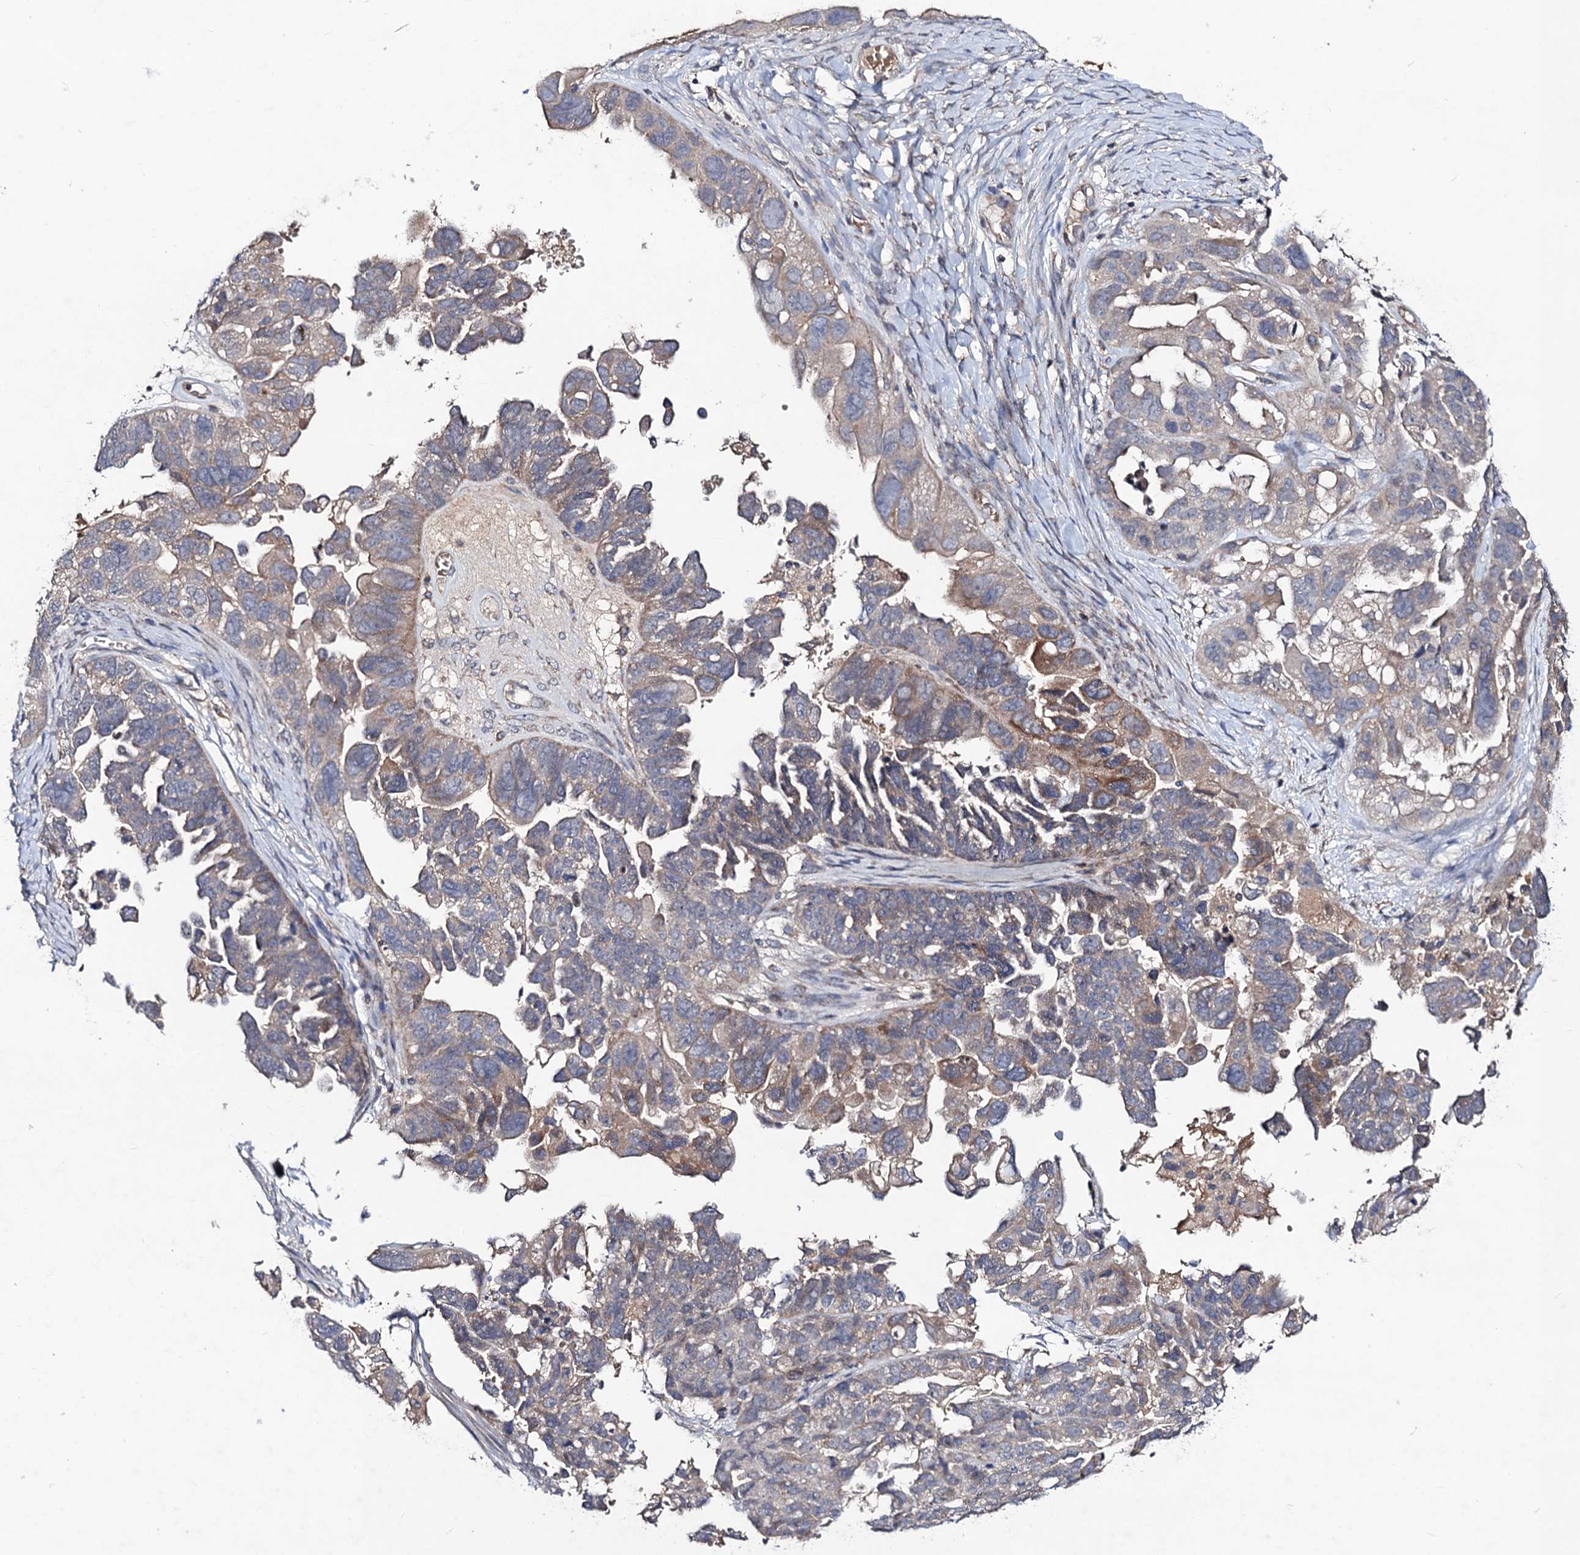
{"staining": {"intensity": "moderate", "quantity": "<25%", "location": "cytoplasmic/membranous"}, "tissue": "ovarian cancer", "cell_type": "Tumor cells", "image_type": "cancer", "snomed": [{"axis": "morphology", "description": "Cystadenocarcinoma, serous, NOS"}, {"axis": "topography", "description": "Ovary"}], "caption": "Tumor cells demonstrate low levels of moderate cytoplasmic/membranous positivity in approximately <25% of cells in human ovarian cancer (serous cystadenocarcinoma).", "gene": "VPS37D", "patient": {"sex": "female", "age": 79}}